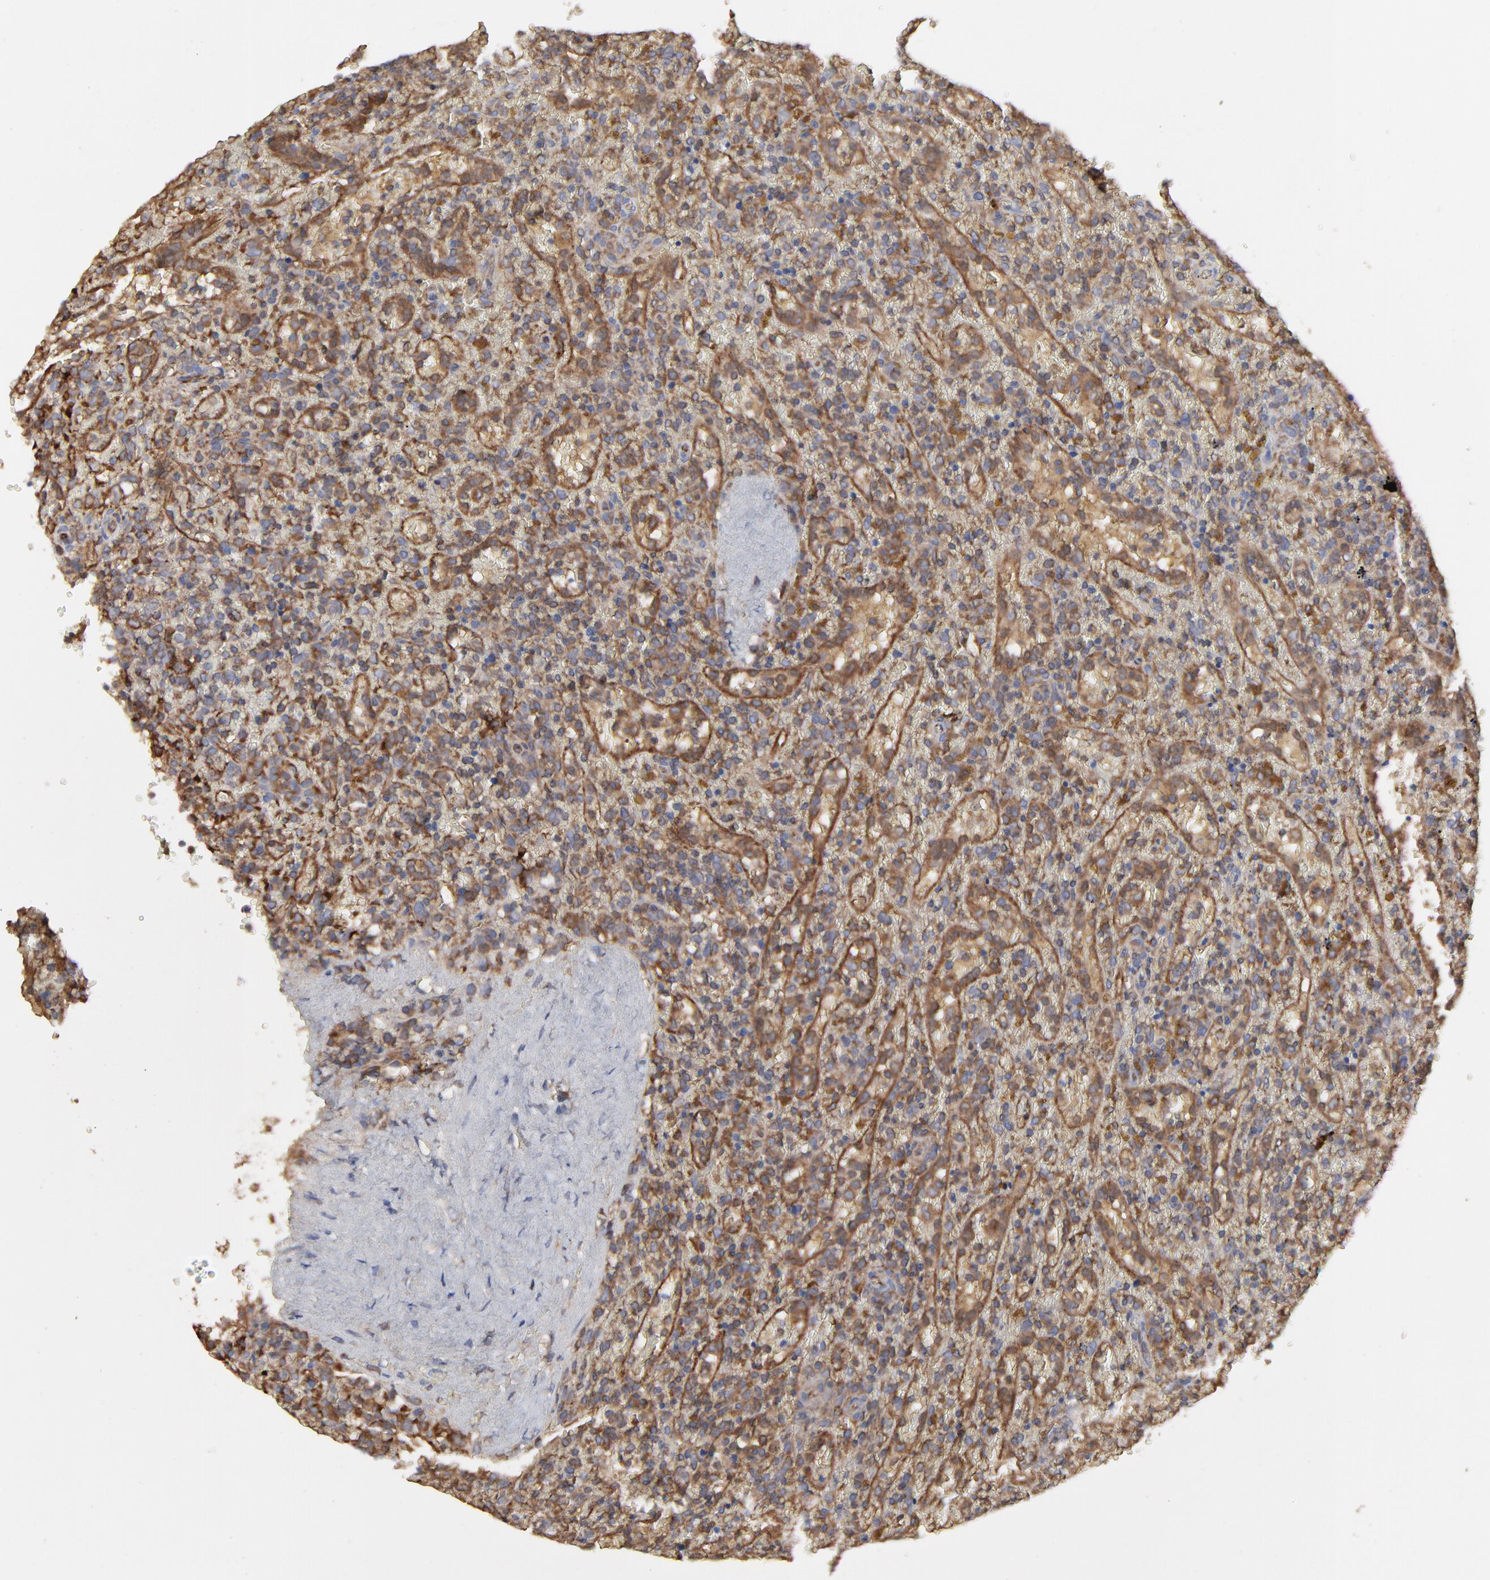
{"staining": {"intensity": "moderate", "quantity": ">75%", "location": "cytoplasmic/membranous"}, "tissue": "lymphoma", "cell_type": "Tumor cells", "image_type": "cancer", "snomed": [{"axis": "morphology", "description": "Malignant lymphoma, non-Hodgkin's type, High grade"}, {"axis": "topography", "description": "Spleen"}, {"axis": "topography", "description": "Lymph node"}], "caption": "This image shows immunohistochemistry staining of human high-grade malignant lymphoma, non-Hodgkin's type, with medium moderate cytoplasmic/membranous expression in about >75% of tumor cells.", "gene": "RAB9A", "patient": {"sex": "female", "age": 70}}